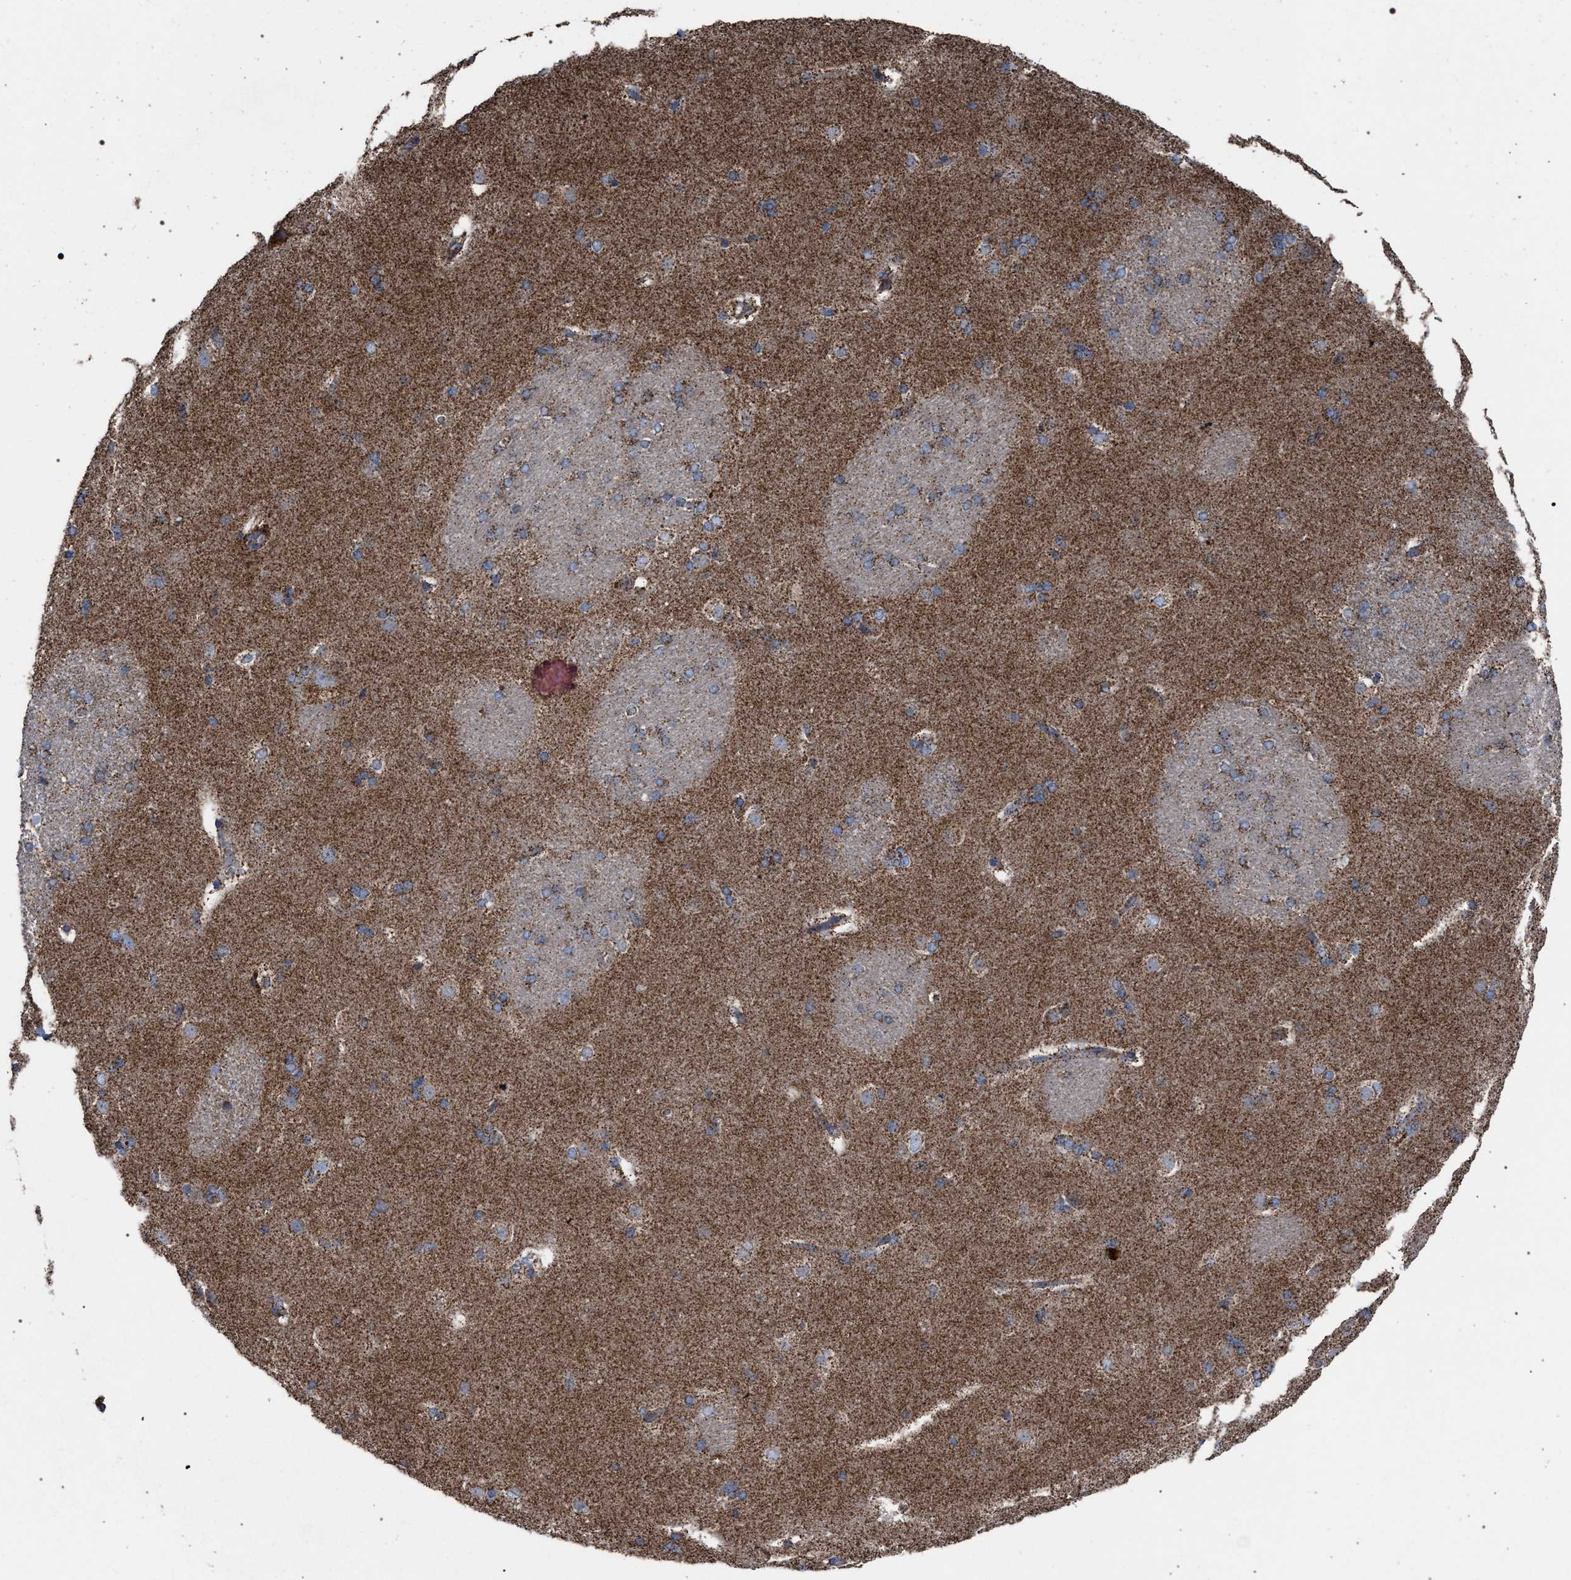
{"staining": {"intensity": "weak", "quantity": "25%-75%", "location": "cytoplasmic/membranous"}, "tissue": "caudate", "cell_type": "Glial cells", "image_type": "normal", "snomed": [{"axis": "morphology", "description": "Normal tissue, NOS"}, {"axis": "topography", "description": "Lateral ventricle wall"}], "caption": "The immunohistochemical stain shows weak cytoplasmic/membranous expression in glial cells of unremarkable caudate.", "gene": "VPS13A", "patient": {"sex": "female", "age": 19}}